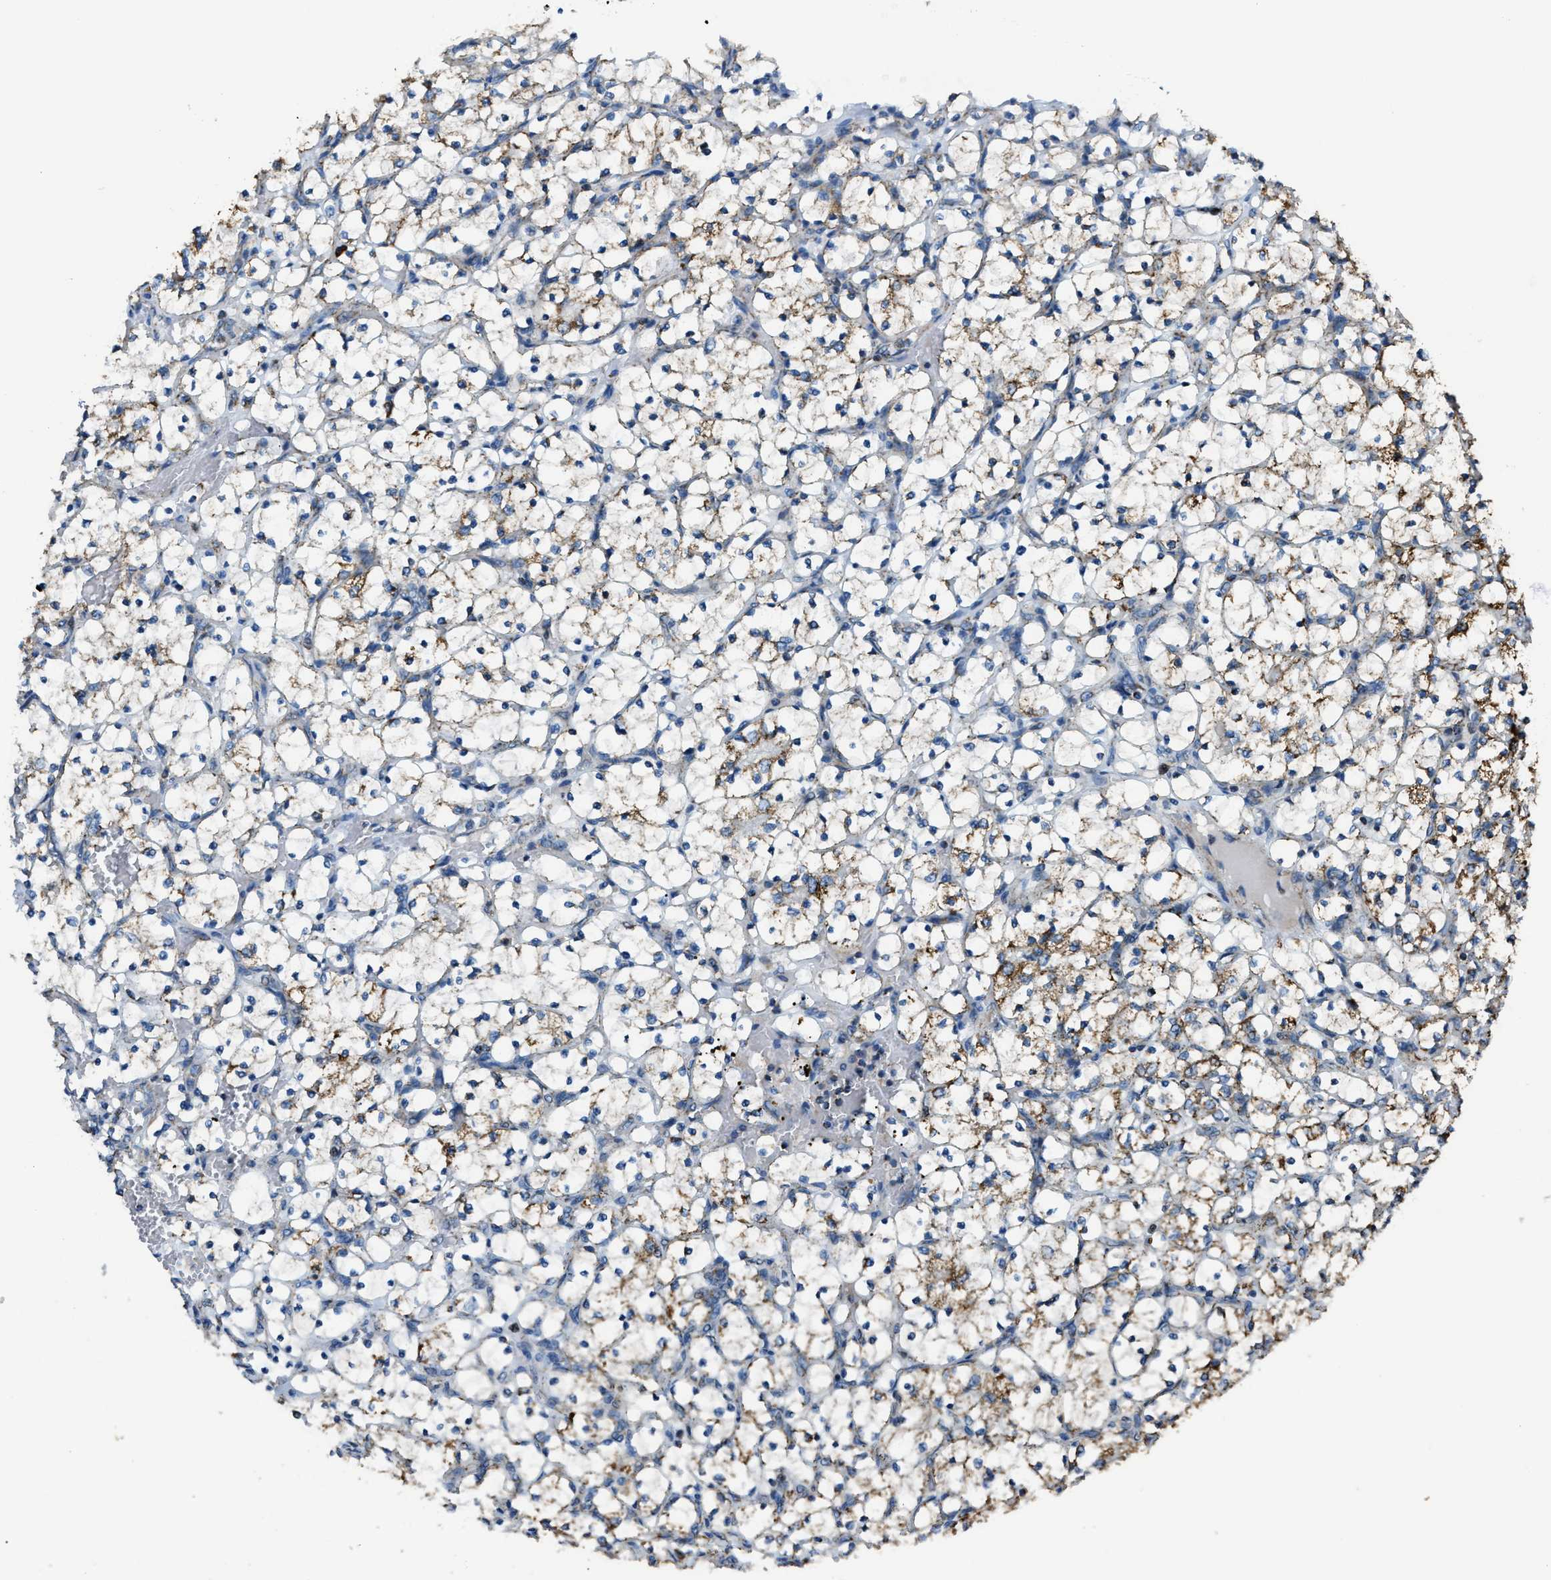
{"staining": {"intensity": "moderate", "quantity": "25%-75%", "location": "cytoplasmic/membranous"}, "tissue": "renal cancer", "cell_type": "Tumor cells", "image_type": "cancer", "snomed": [{"axis": "morphology", "description": "Adenocarcinoma, NOS"}, {"axis": "topography", "description": "Kidney"}], "caption": "Renal cancer (adenocarcinoma) was stained to show a protein in brown. There is medium levels of moderate cytoplasmic/membranous expression in about 25%-75% of tumor cells. The staining was performed using DAB (3,3'-diaminobenzidine) to visualize the protein expression in brown, while the nuclei were stained in blue with hematoxylin (Magnification: 20x).", "gene": "SLC25A11", "patient": {"sex": "female", "age": 69}}